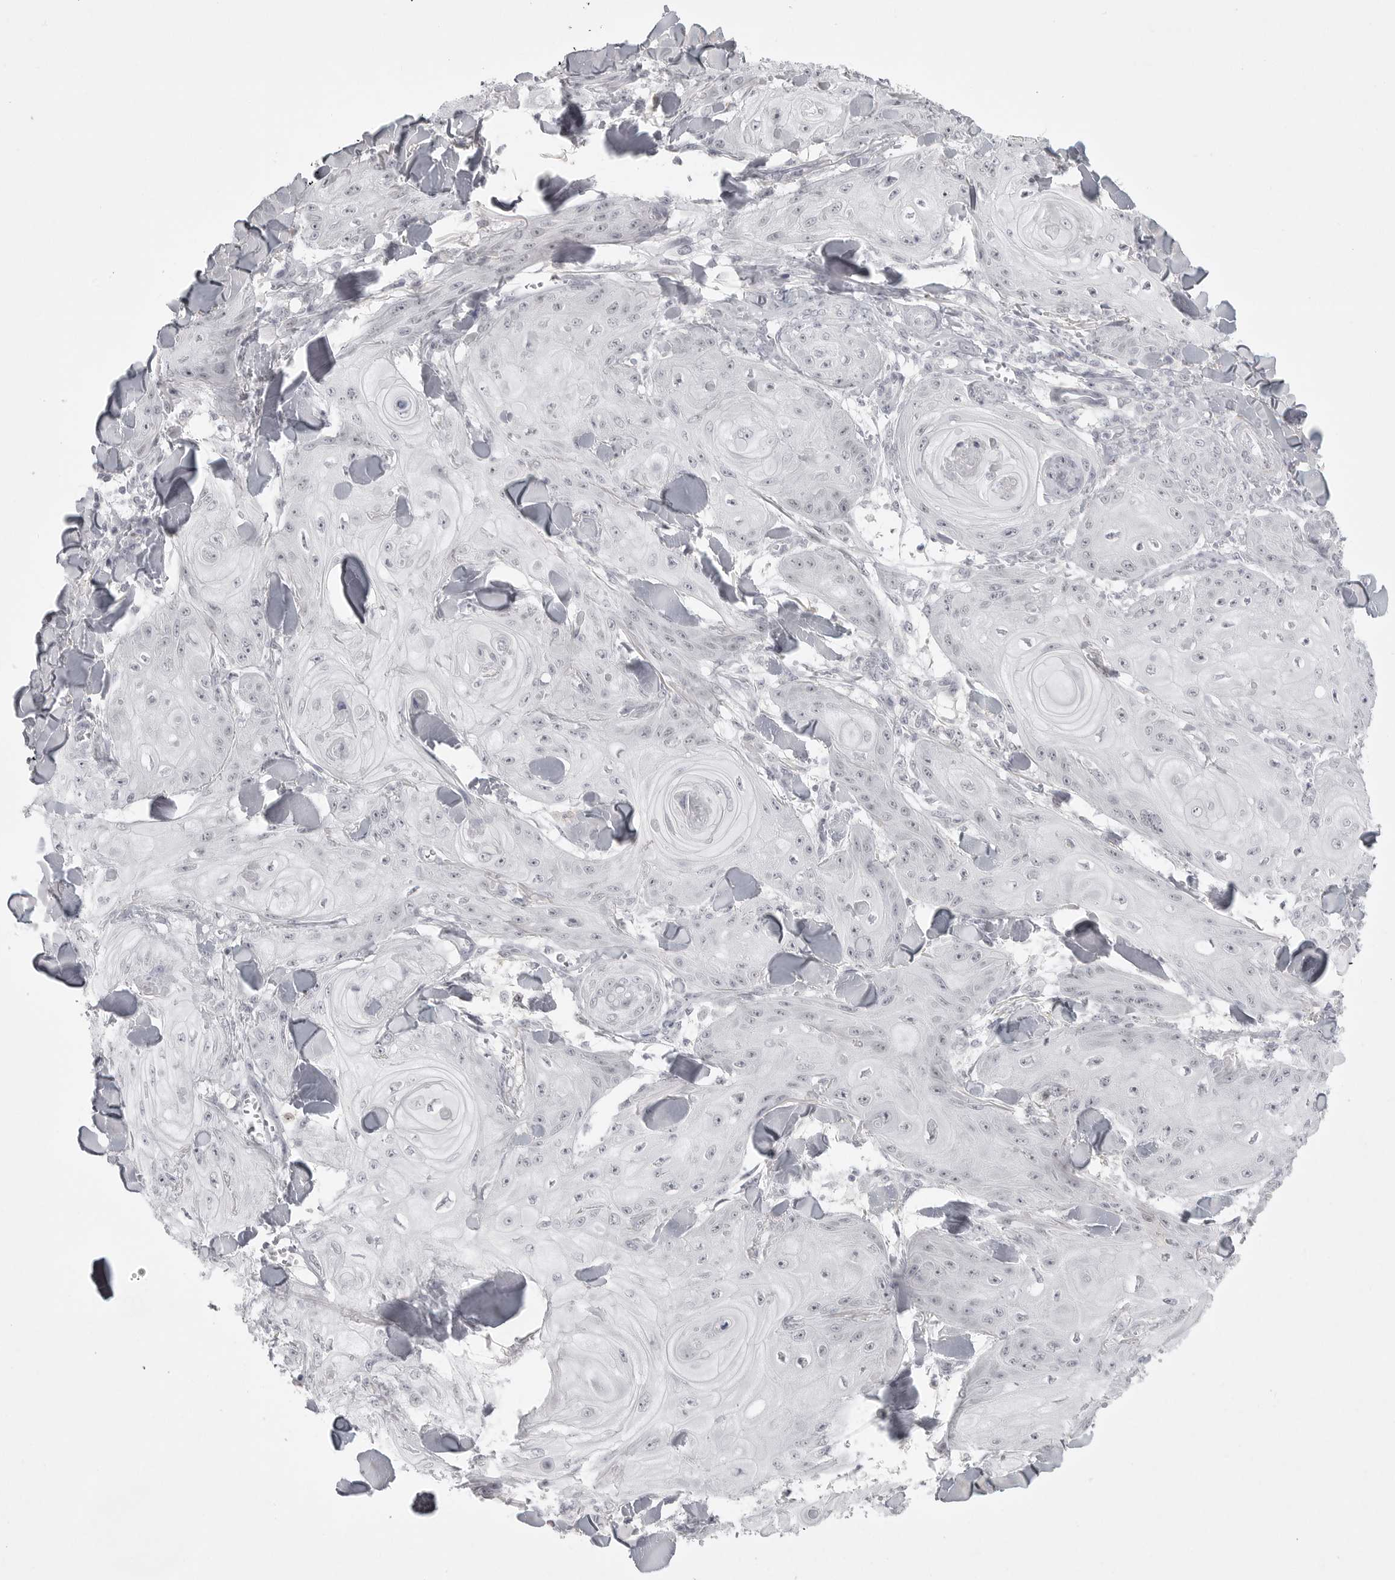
{"staining": {"intensity": "negative", "quantity": "none", "location": "none"}, "tissue": "skin cancer", "cell_type": "Tumor cells", "image_type": "cancer", "snomed": [{"axis": "morphology", "description": "Squamous cell carcinoma, NOS"}, {"axis": "topography", "description": "Skin"}], "caption": "This is a histopathology image of IHC staining of skin cancer (squamous cell carcinoma), which shows no positivity in tumor cells.", "gene": "TCTN3", "patient": {"sex": "male", "age": 74}}